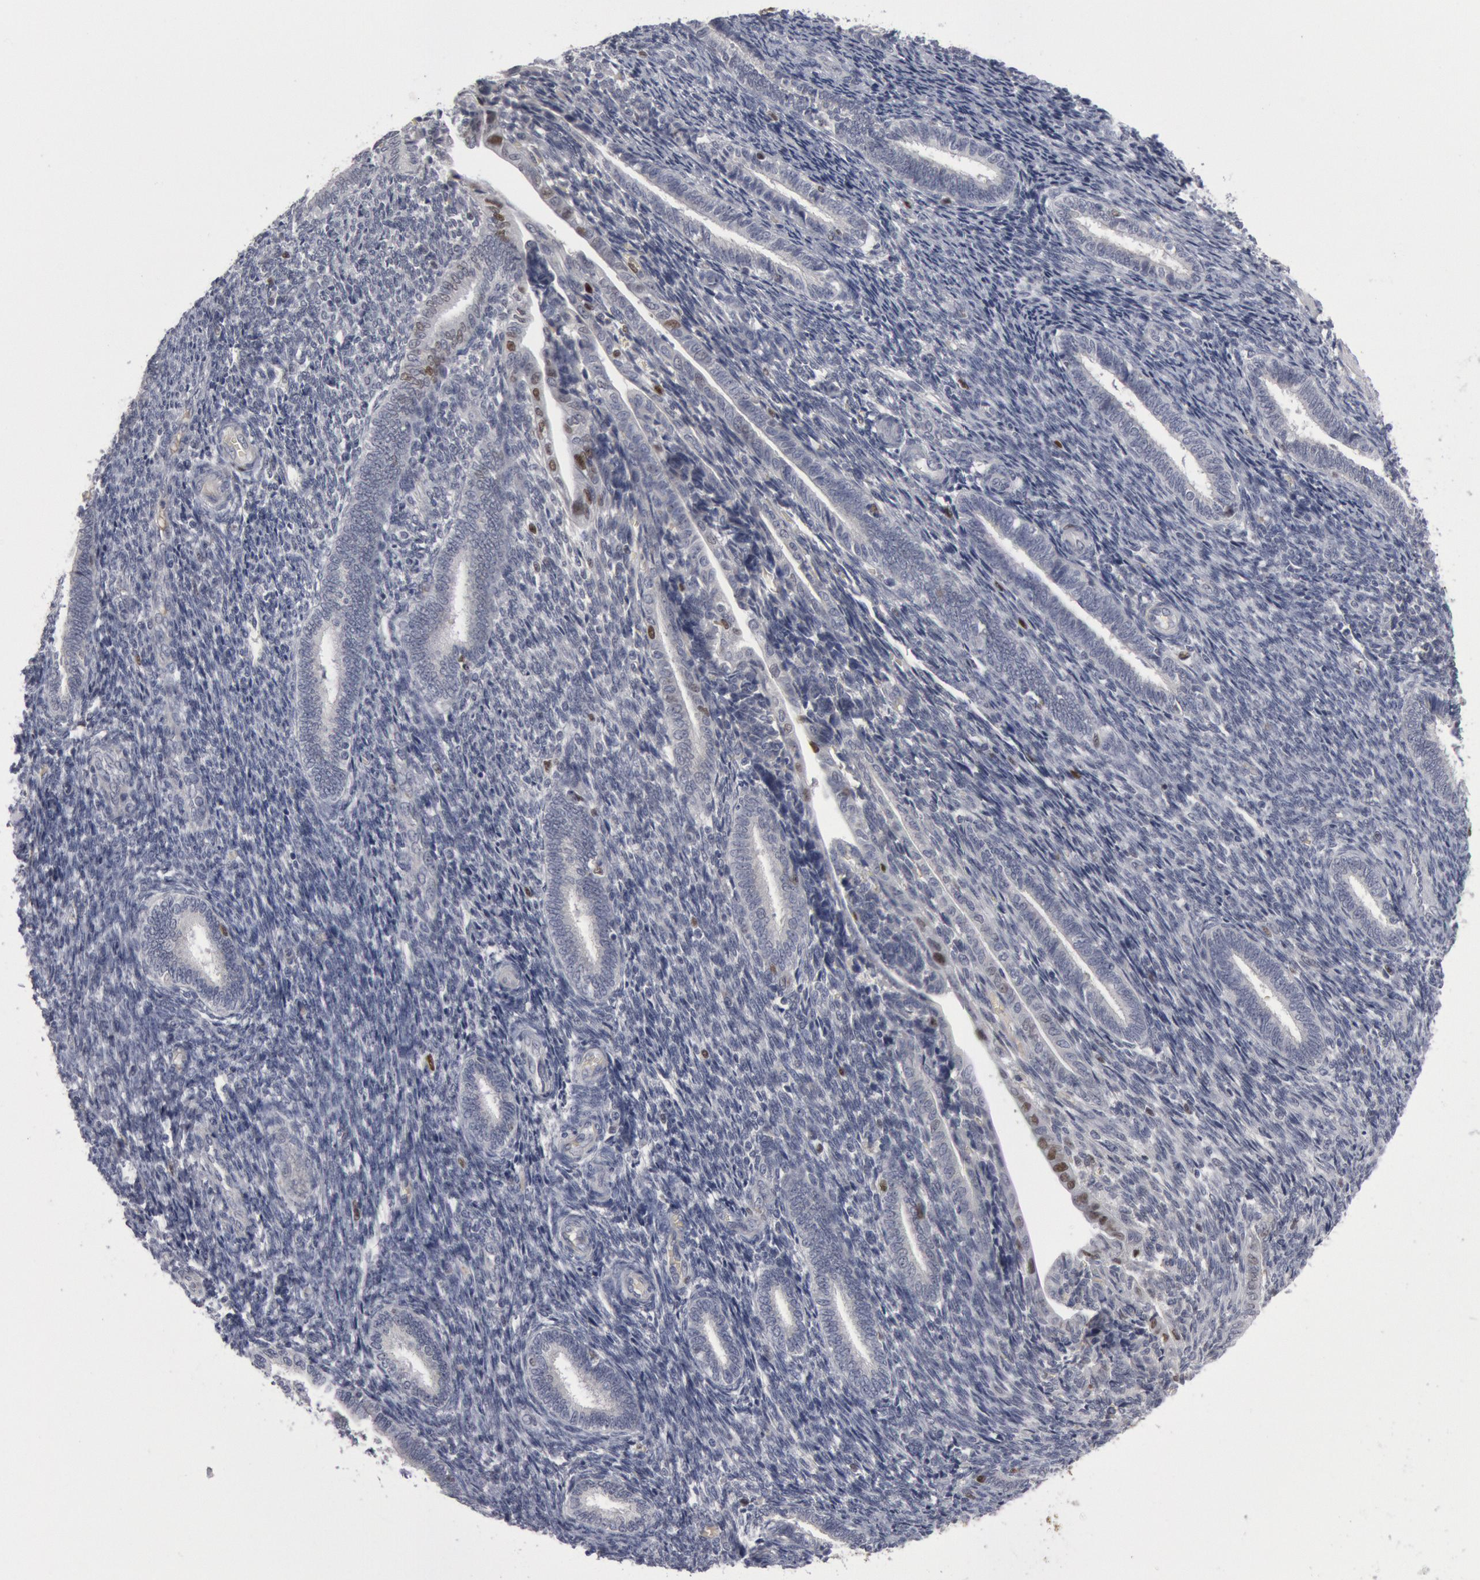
{"staining": {"intensity": "strong", "quantity": "25%-75%", "location": "nuclear"}, "tissue": "endometrium", "cell_type": "Cells in endometrial stroma", "image_type": "normal", "snomed": [{"axis": "morphology", "description": "Normal tissue, NOS"}, {"axis": "topography", "description": "Endometrium"}], "caption": "Strong nuclear staining for a protein is seen in about 25%-75% of cells in endometrial stroma of benign endometrium using immunohistochemistry (IHC).", "gene": "WDHD1", "patient": {"sex": "female", "age": 27}}